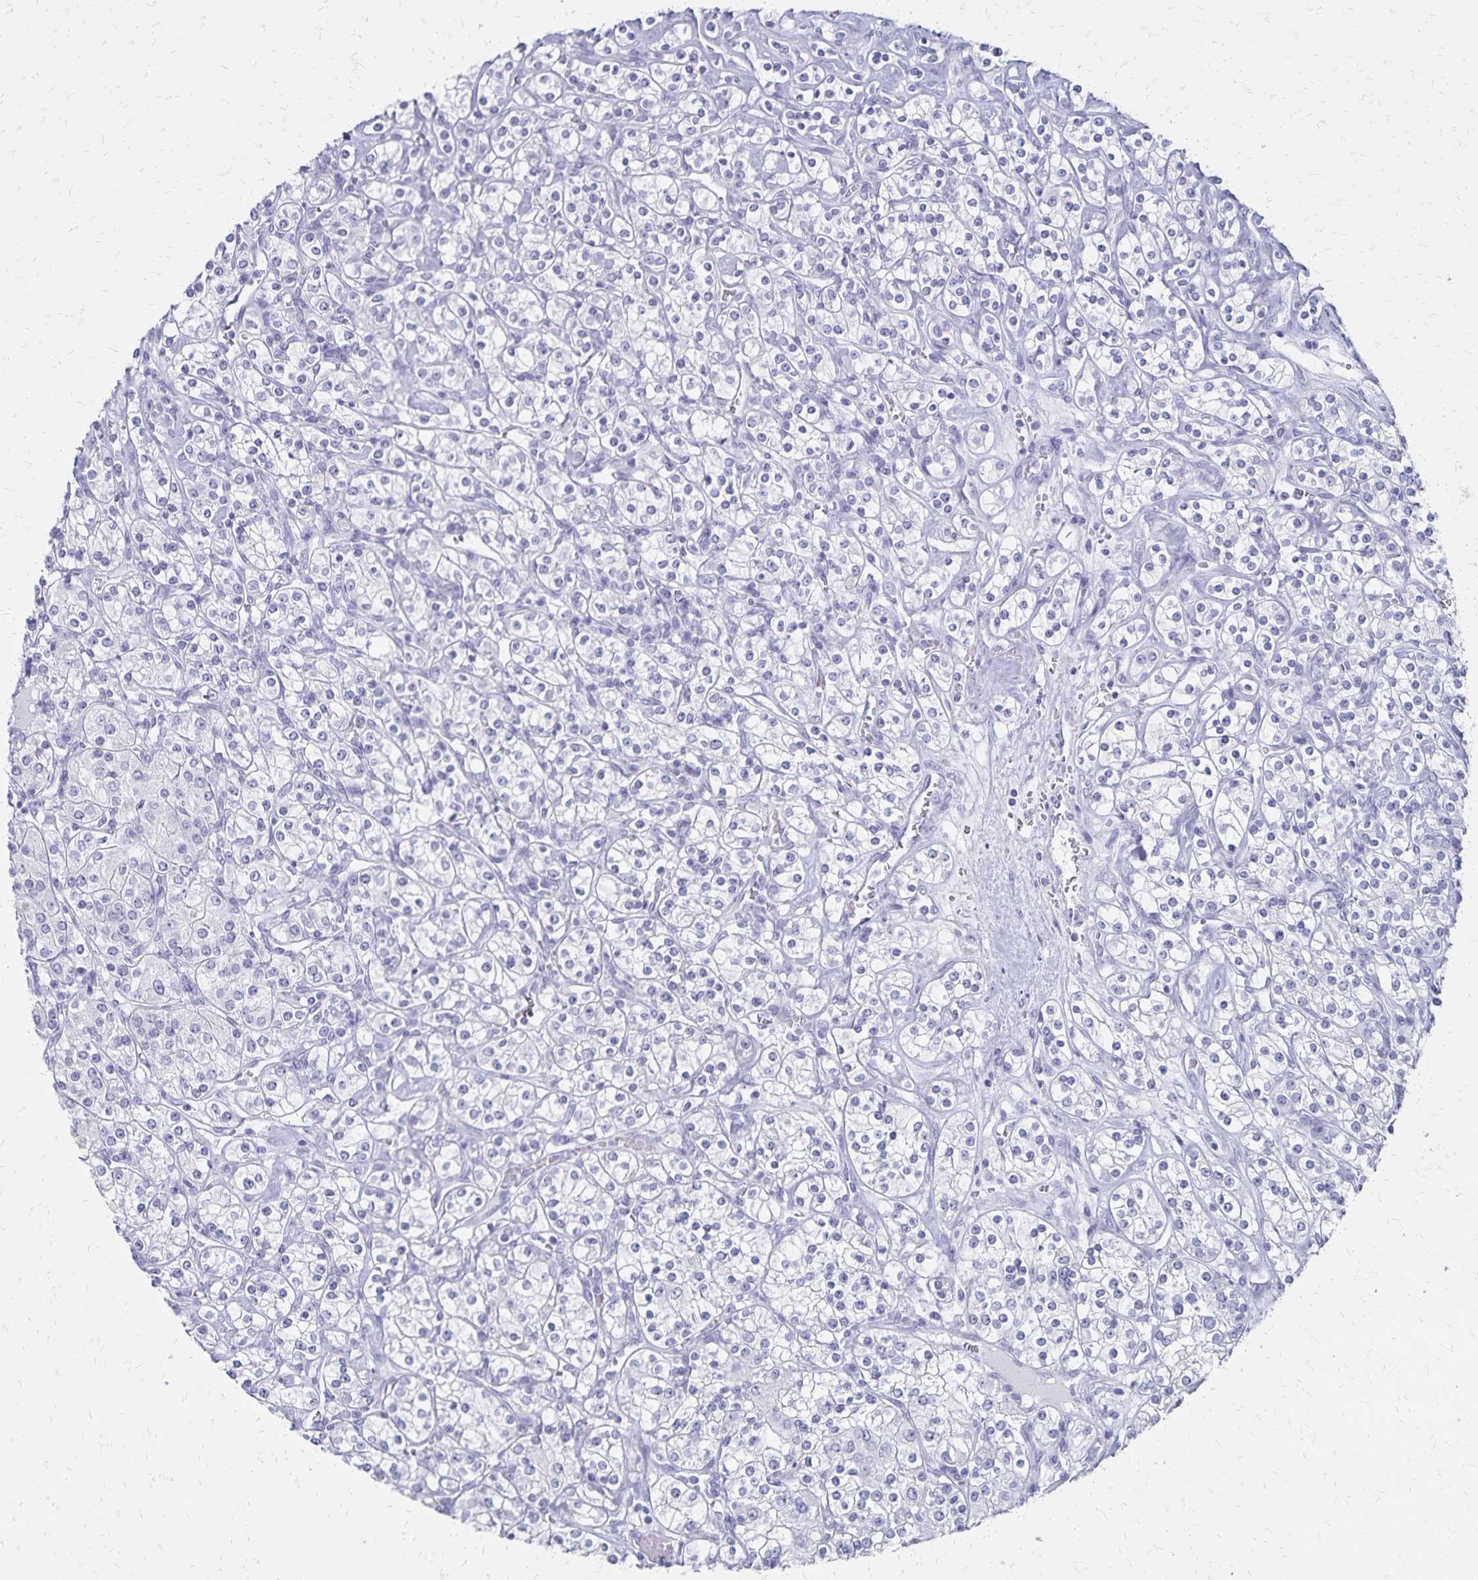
{"staining": {"intensity": "negative", "quantity": "none", "location": "none"}, "tissue": "renal cancer", "cell_type": "Tumor cells", "image_type": "cancer", "snomed": [{"axis": "morphology", "description": "Adenocarcinoma, NOS"}, {"axis": "topography", "description": "Kidney"}], "caption": "Adenocarcinoma (renal) stained for a protein using immunohistochemistry exhibits no expression tumor cells.", "gene": "GIP", "patient": {"sex": "male", "age": 77}}